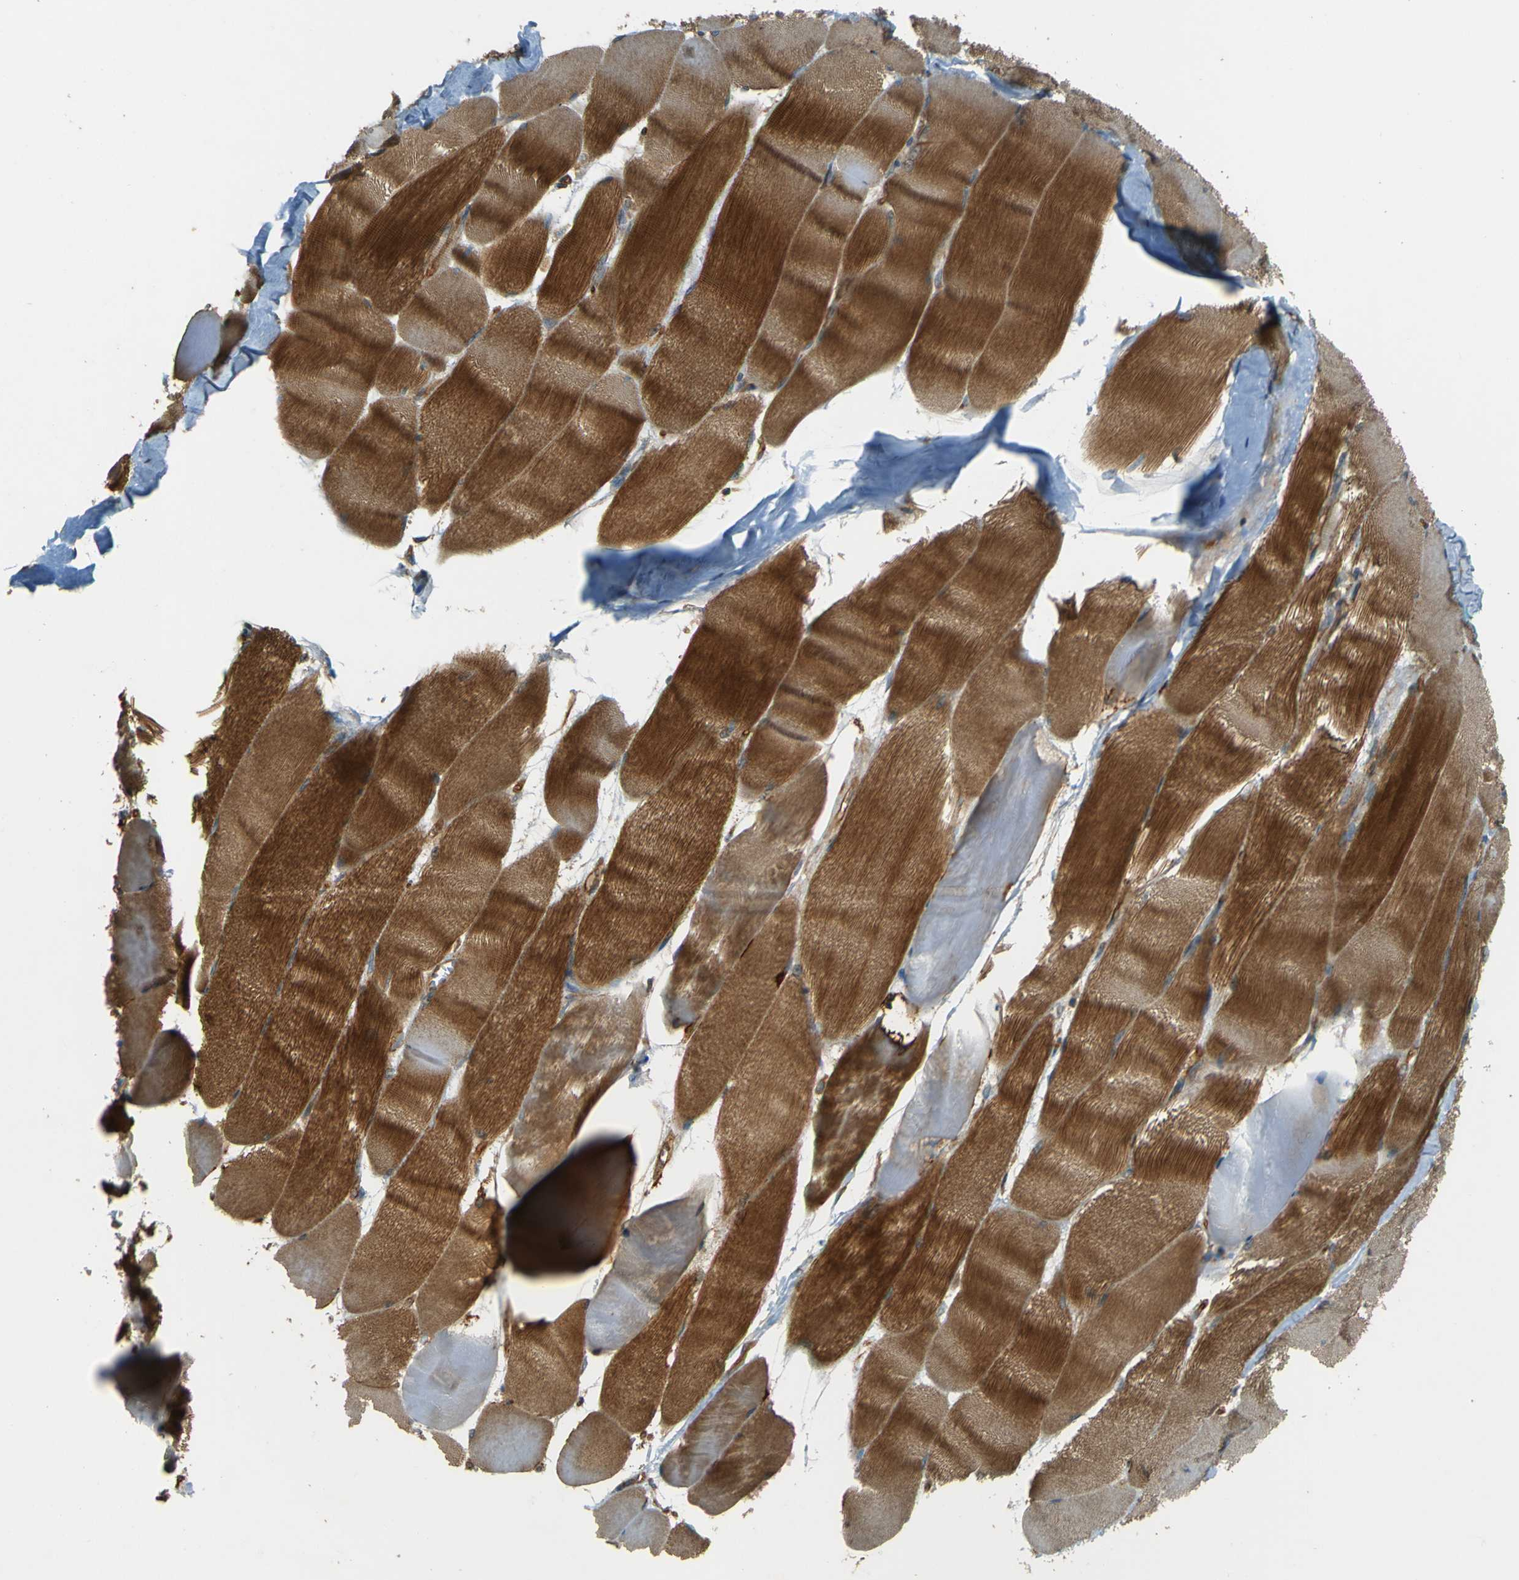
{"staining": {"intensity": "strong", "quantity": "25%-75%", "location": "cytoplasmic/membranous"}, "tissue": "skeletal muscle", "cell_type": "Myocytes", "image_type": "normal", "snomed": [{"axis": "morphology", "description": "Normal tissue, NOS"}, {"axis": "morphology", "description": "Squamous cell carcinoma, NOS"}, {"axis": "topography", "description": "Skeletal muscle"}], "caption": "Strong cytoplasmic/membranous protein staining is present in about 25%-75% of myocytes in skeletal muscle.", "gene": "DNAJC5", "patient": {"sex": "male", "age": 51}}